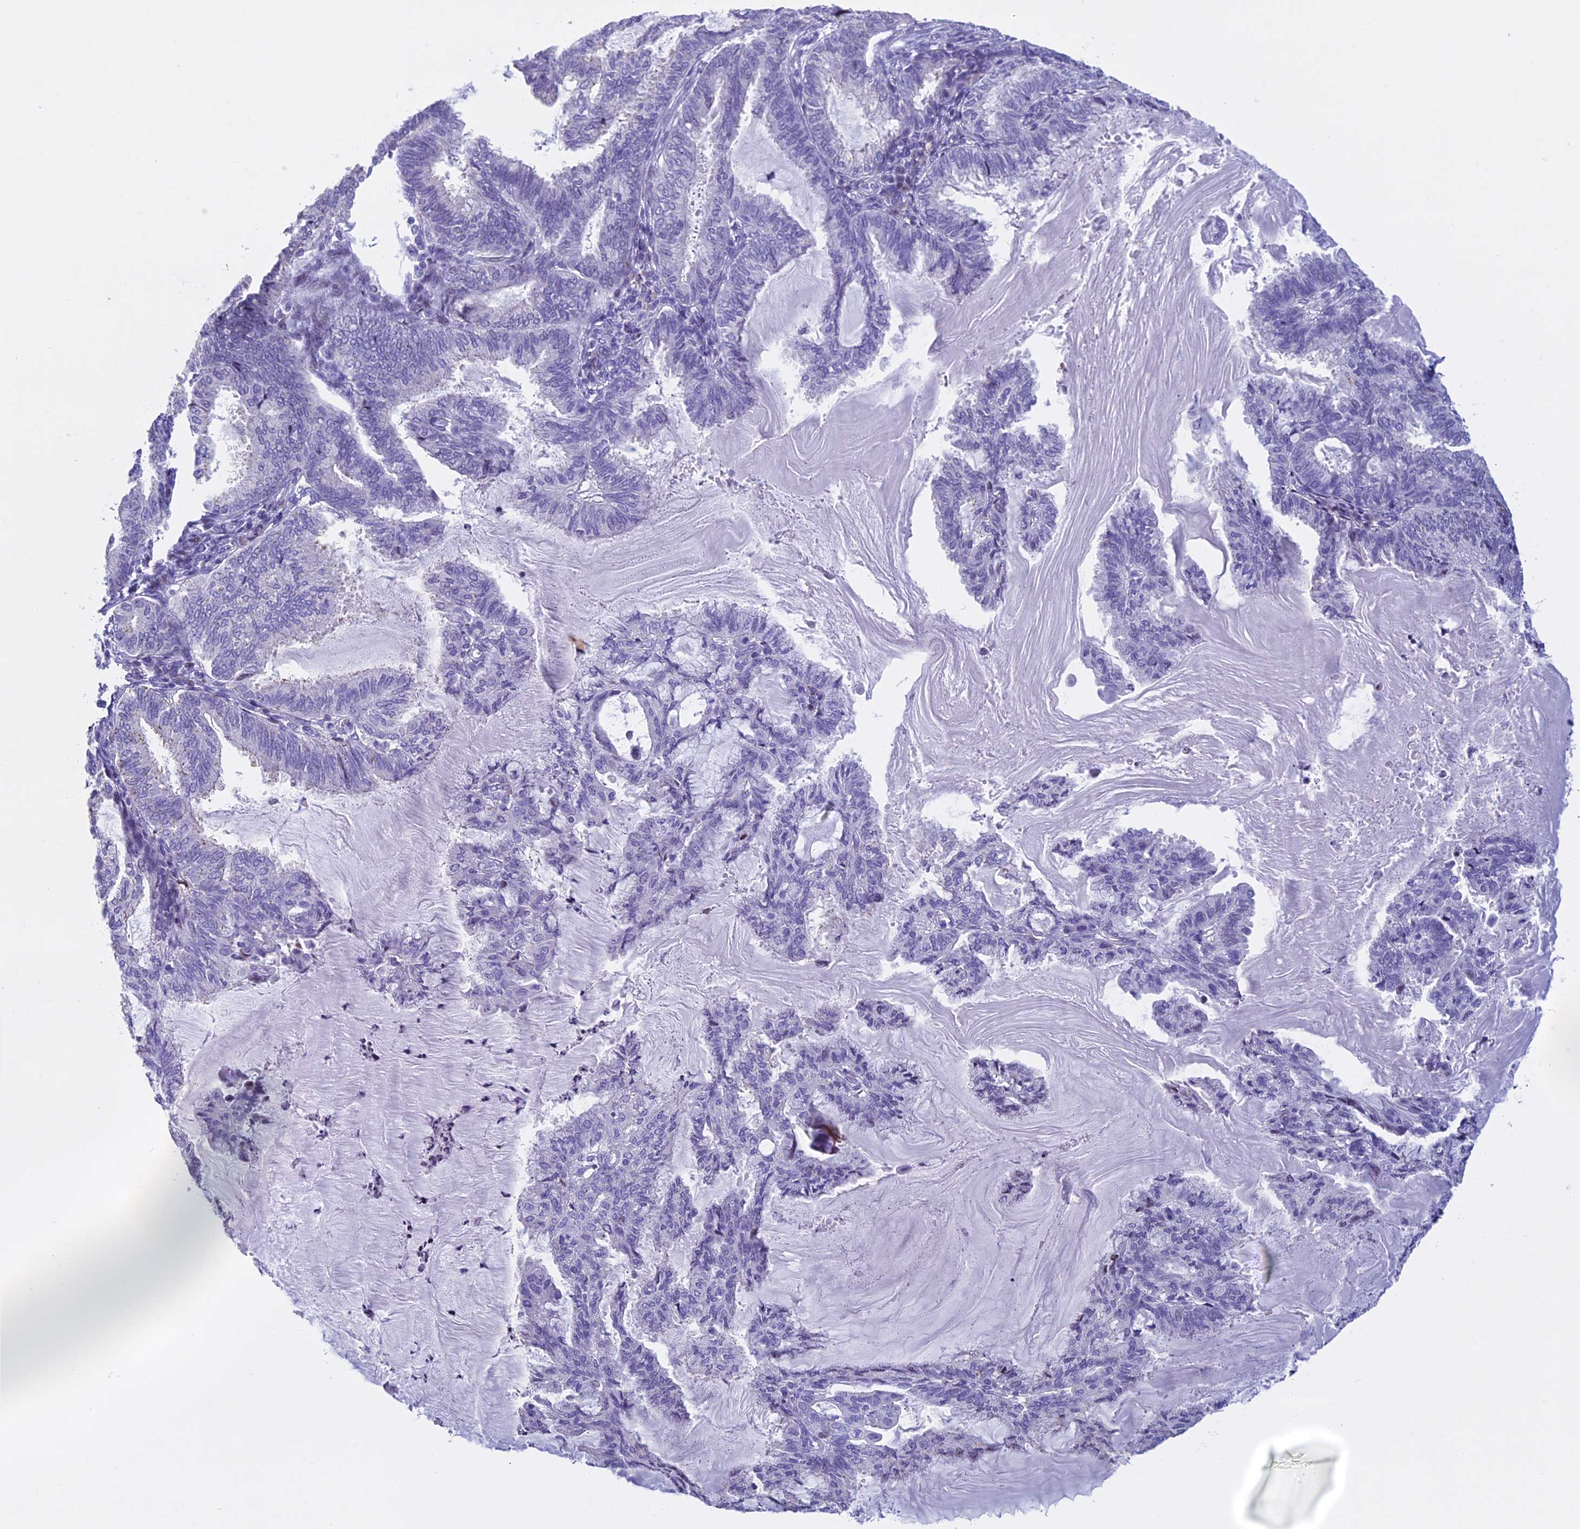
{"staining": {"intensity": "negative", "quantity": "none", "location": "none"}, "tissue": "endometrial cancer", "cell_type": "Tumor cells", "image_type": "cancer", "snomed": [{"axis": "morphology", "description": "Adenocarcinoma, NOS"}, {"axis": "topography", "description": "Endometrium"}], "caption": "Immunohistochemistry (IHC) micrograph of neoplastic tissue: human endometrial cancer stained with DAB (3,3'-diaminobenzidine) exhibits no significant protein staining in tumor cells.", "gene": "KCTD21", "patient": {"sex": "female", "age": 86}}